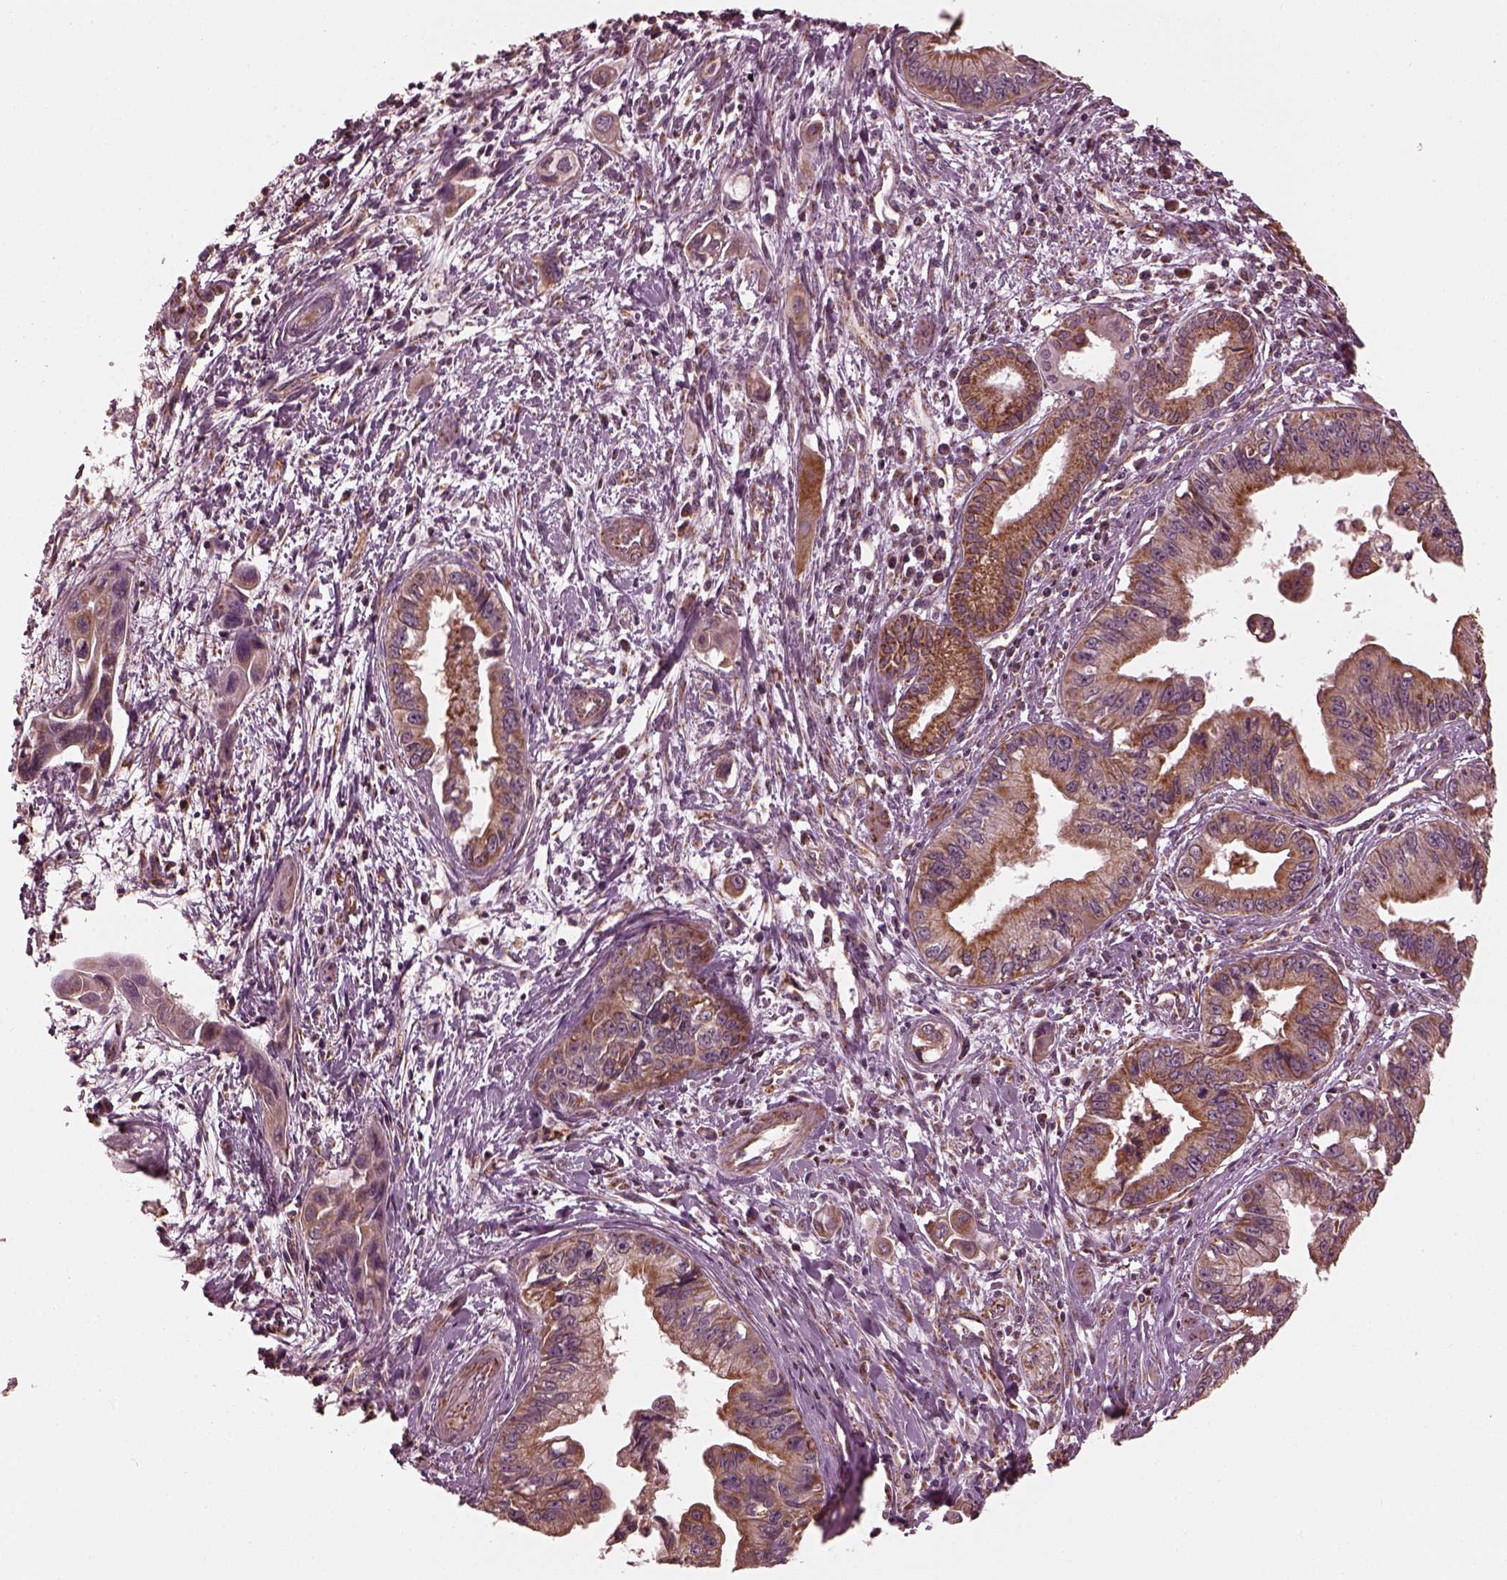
{"staining": {"intensity": "moderate", "quantity": ">75%", "location": "cytoplasmic/membranous"}, "tissue": "pancreatic cancer", "cell_type": "Tumor cells", "image_type": "cancer", "snomed": [{"axis": "morphology", "description": "Adenocarcinoma, NOS"}, {"axis": "topography", "description": "Pancreas"}], "caption": "The micrograph reveals a brown stain indicating the presence of a protein in the cytoplasmic/membranous of tumor cells in adenocarcinoma (pancreatic).", "gene": "NDUFB10", "patient": {"sex": "male", "age": 60}}